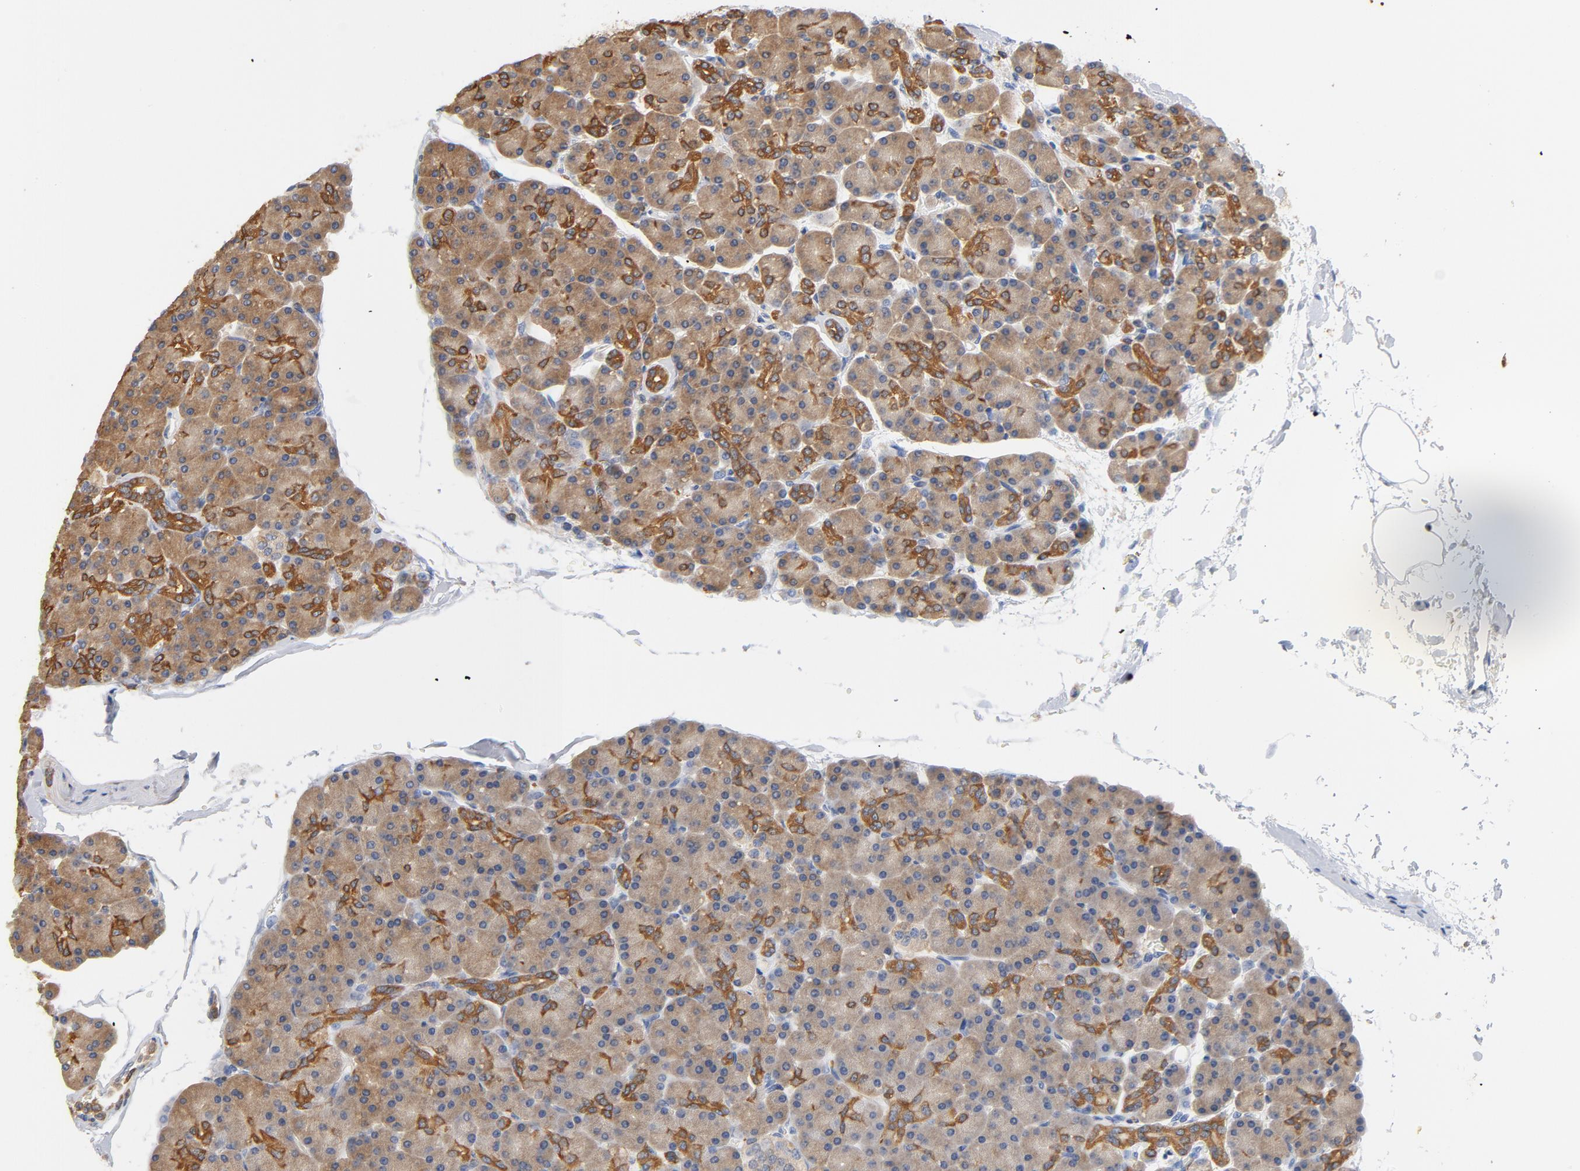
{"staining": {"intensity": "moderate", "quantity": ">75%", "location": "cytoplasmic/membranous"}, "tissue": "pancreas", "cell_type": "Exocrine glandular cells", "image_type": "normal", "snomed": [{"axis": "morphology", "description": "Normal tissue, NOS"}, {"axis": "topography", "description": "Pancreas"}], "caption": "DAB (3,3'-diaminobenzidine) immunohistochemical staining of normal human pancreas shows moderate cytoplasmic/membranous protein expression in approximately >75% of exocrine glandular cells. (Stains: DAB (3,3'-diaminobenzidine) in brown, nuclei in blue, Microscopy: brightfield microscopy at high magnification).", "gene": "EZR", "patient": {"sex": "female", "age": 43}}